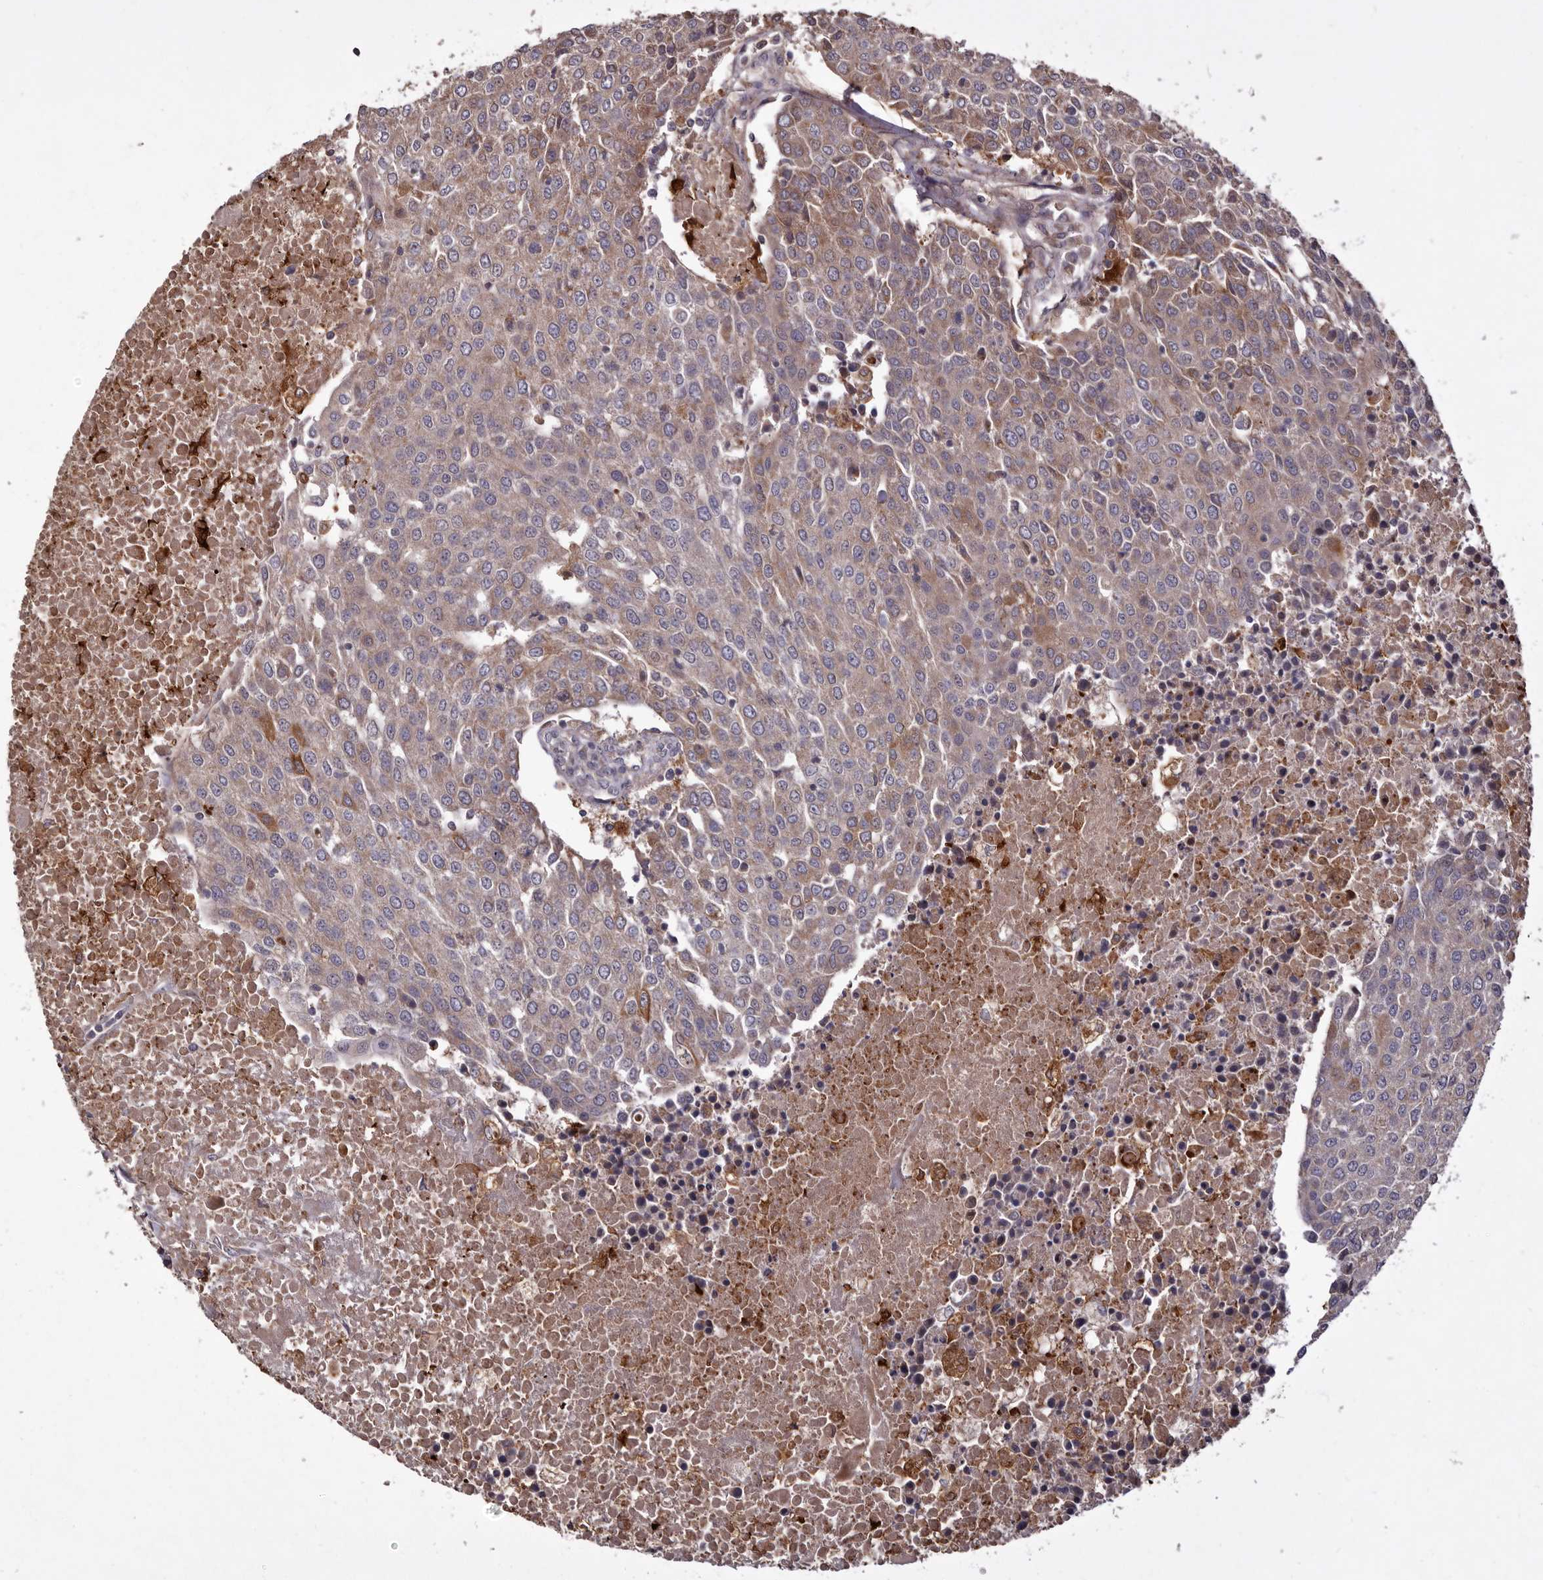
{"staining": {"intensity": "weak", "quantity": "25%-75%", "location": "cytoplasmic/membranous"}, "tissue": "urothelial cancer", "cell_type": "Tumor cells", "image_type": "cancer", "snomed": [{"axis": "morphology", "description": "Urothelial carcinoma, High grade"}, {"axis": "topography", "description": "Urinary bladder"}], "caption": "Urothelial cancer stained for a protein demonstrates weak cytoplasmic/membranous positivity in tumor cells.", "gene": "GOT1L1", "patient": {"sex": "female", "age": 85}}